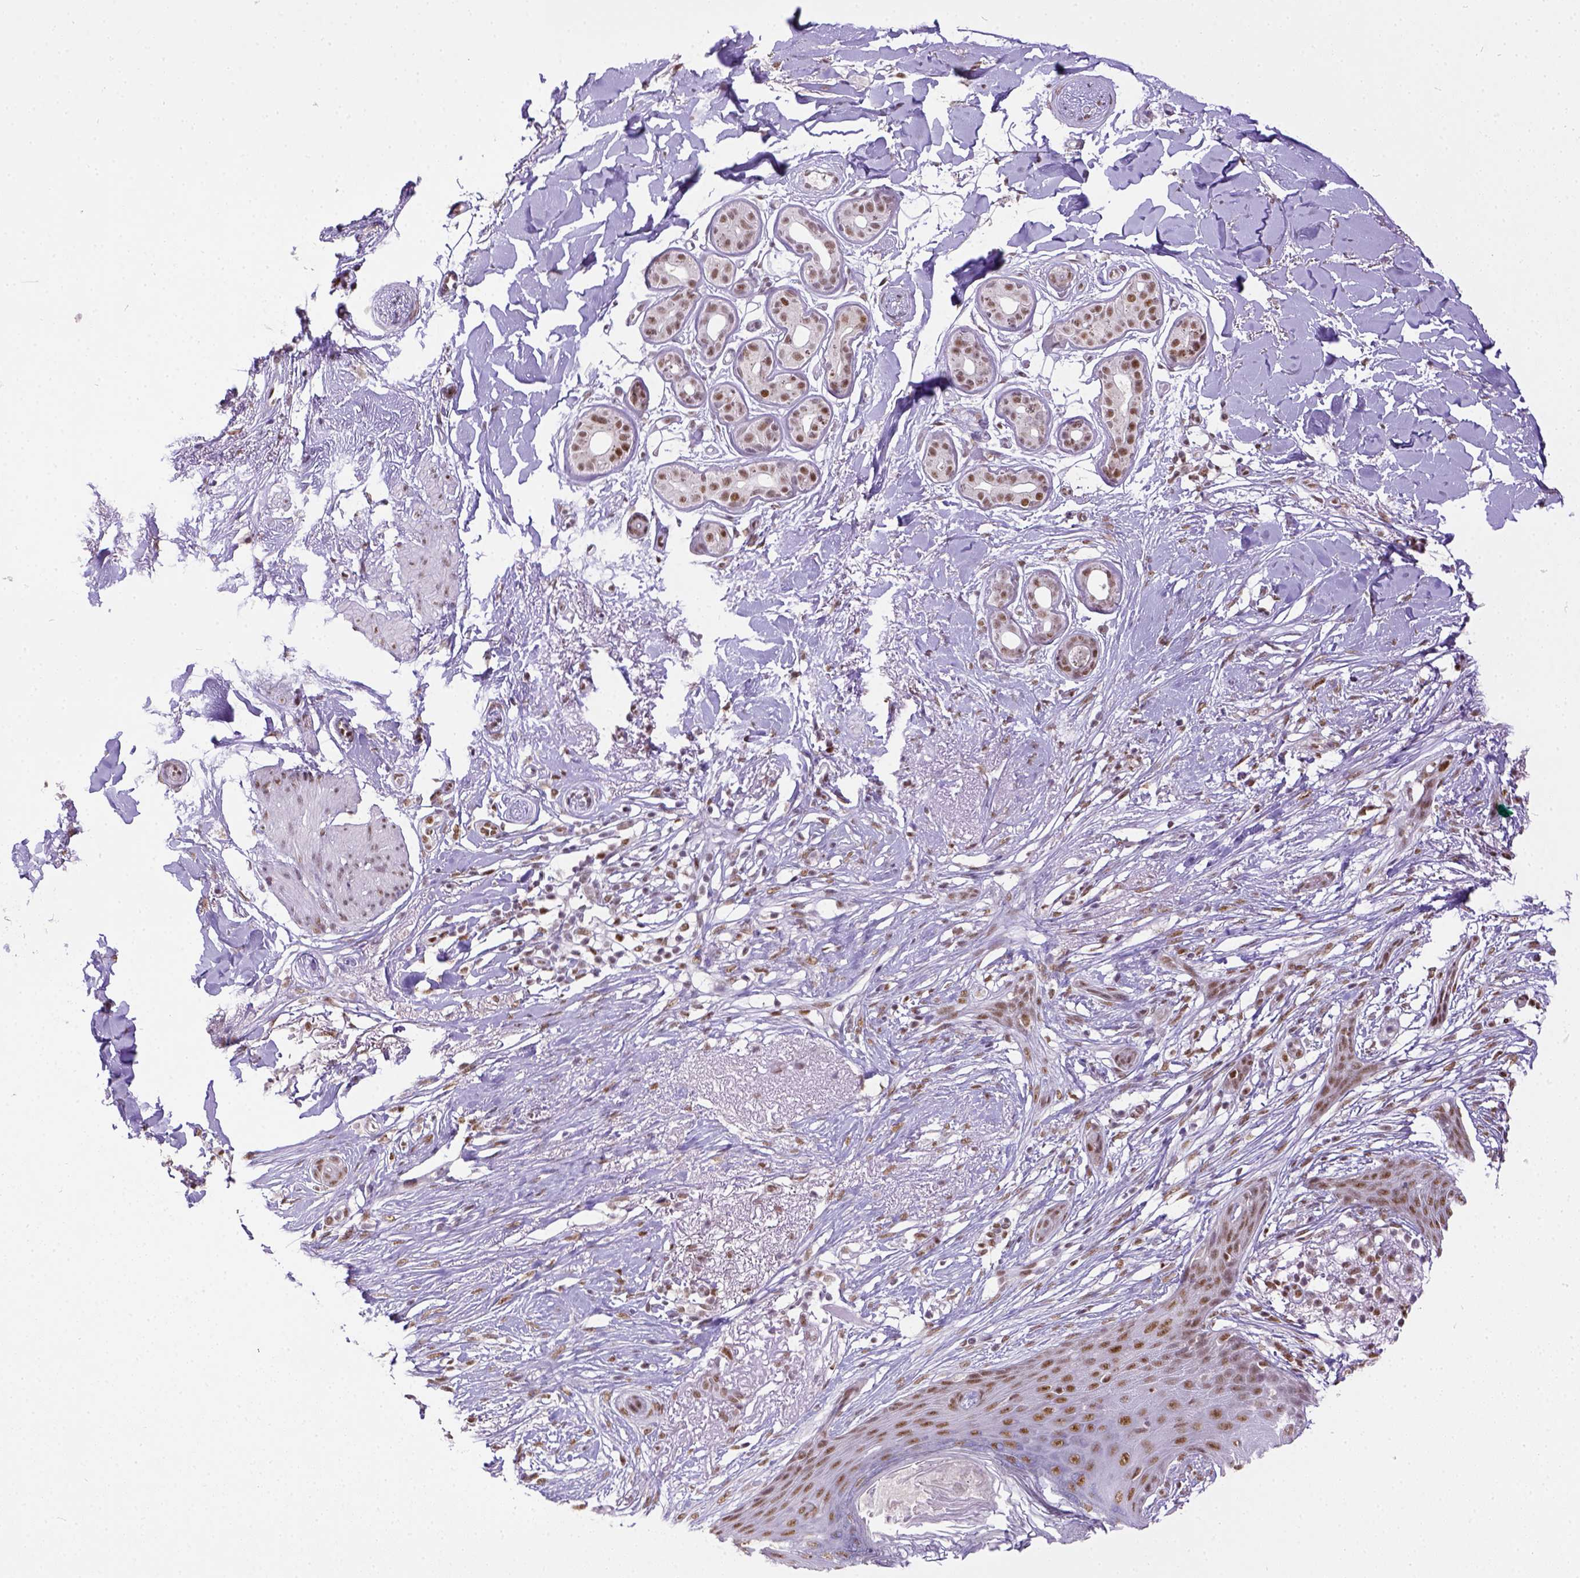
{"staining": {"intensity": "moderate", "quantity": ">75%", "location": "nuclear"}, "tissue": "skin cancer", "cell_type": "Tumor cells", "image_type": "cancer", "snomed": [{"axis": "morphology", "description": "Normal tissue, NOS"}, {"axis": "morphology", "description": "Basal cell carcinoma"}, {"axis": "topography", "description": "Skin"}], "caption": "A histopathology image showing moderate nuclear expression in approximately >75% of tumor cells in skin cancer (basal cell carcinoma), as visualized by brown immunohistochemical staining.", "gene": "ERCC1", "patient": {"sex": "male", "age": 84}}